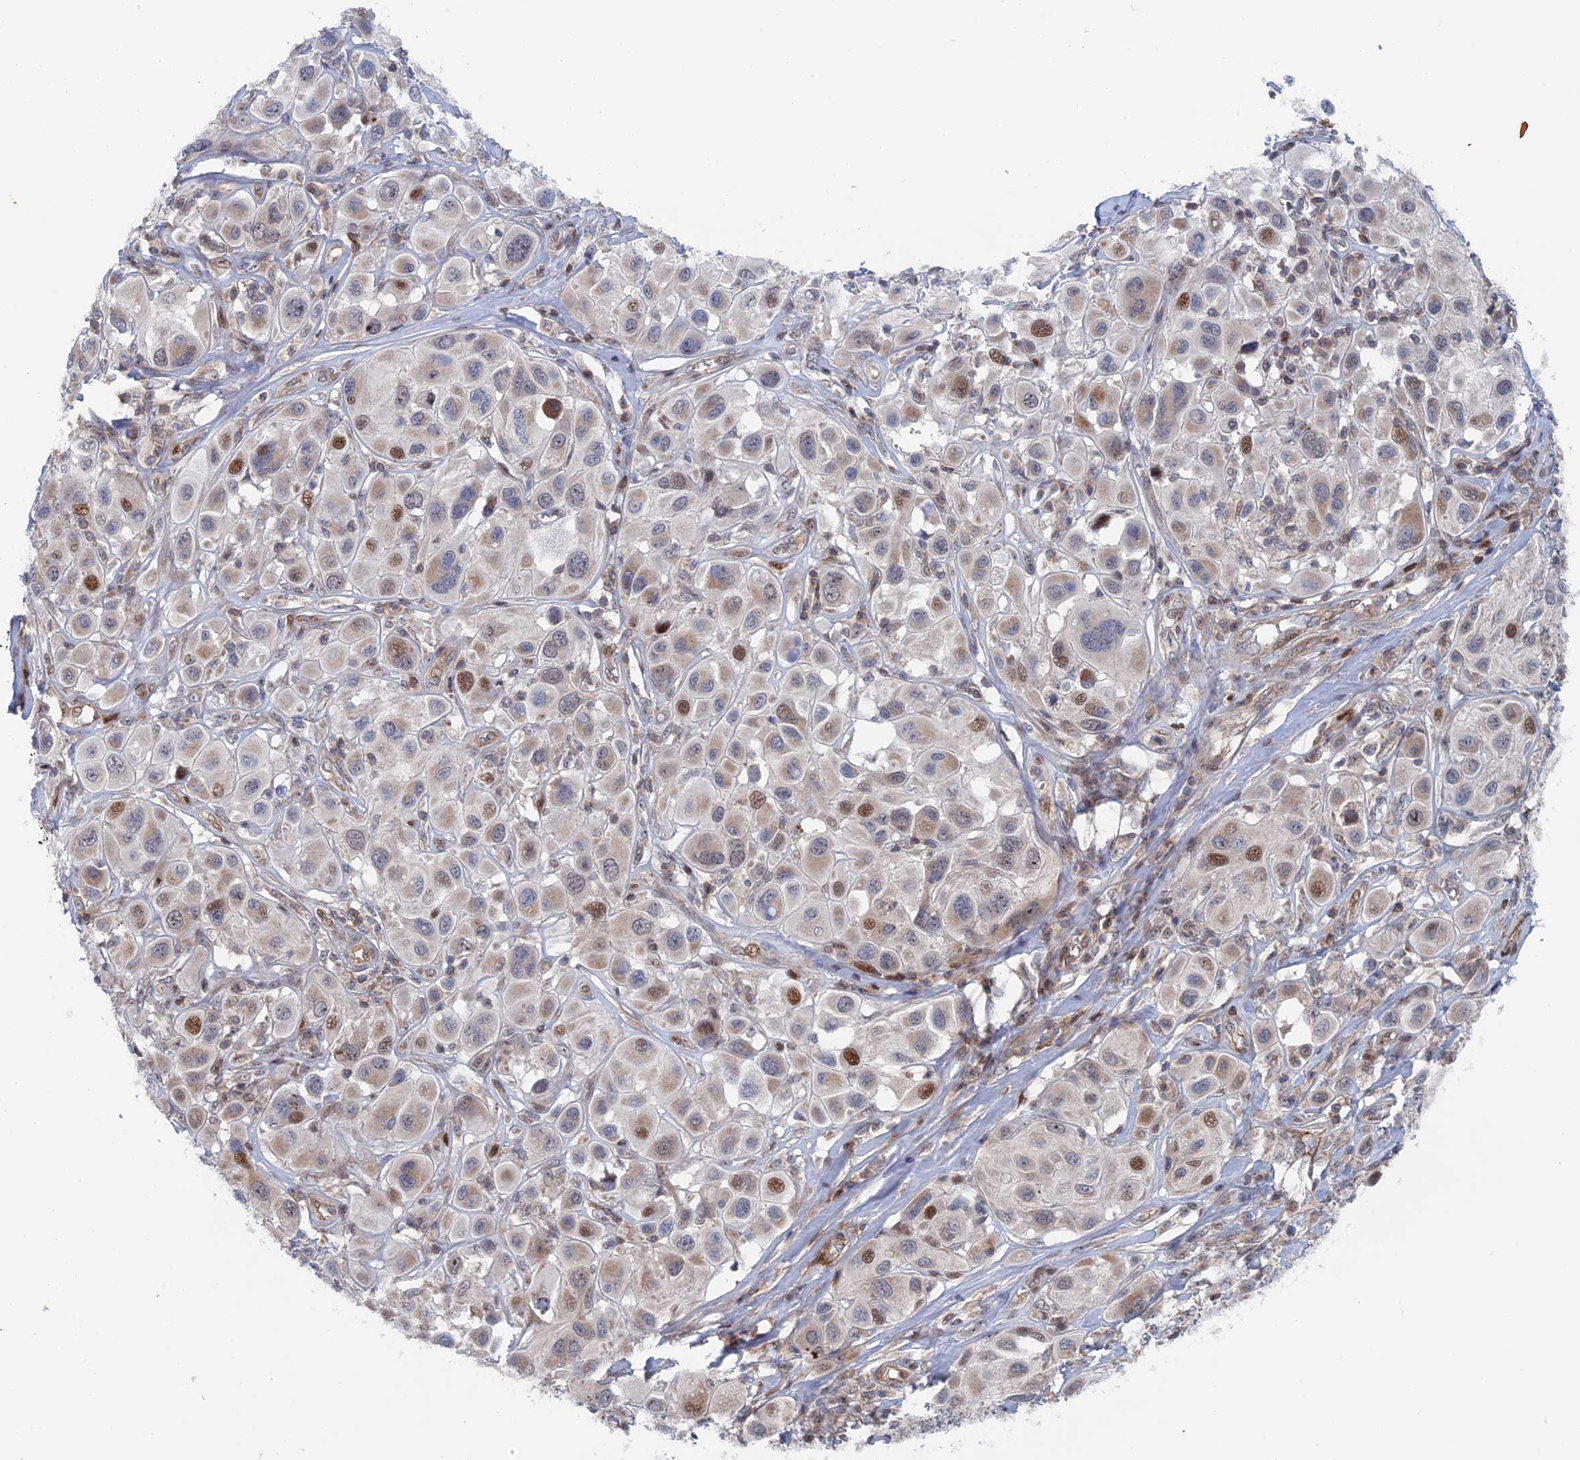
{"staining": {"intensity": "moderate", "quantity": "<25%", "location": "nuclear"}, "tissue": "melanoma", "cell_type": "Tumor cells", "image_type": "cancer", "snomed": [{"axis": "morphology", "description": "Malignant melanoma, Metastatic site"}, {"axis": "topography", "description": "Skin"}], "caption": "Protein staining reveals moderate nuclear positivity in about <25% of tumor cells in melanoma.", "gene": "IL7", "patient": {"sex": "male", "age": 41}}